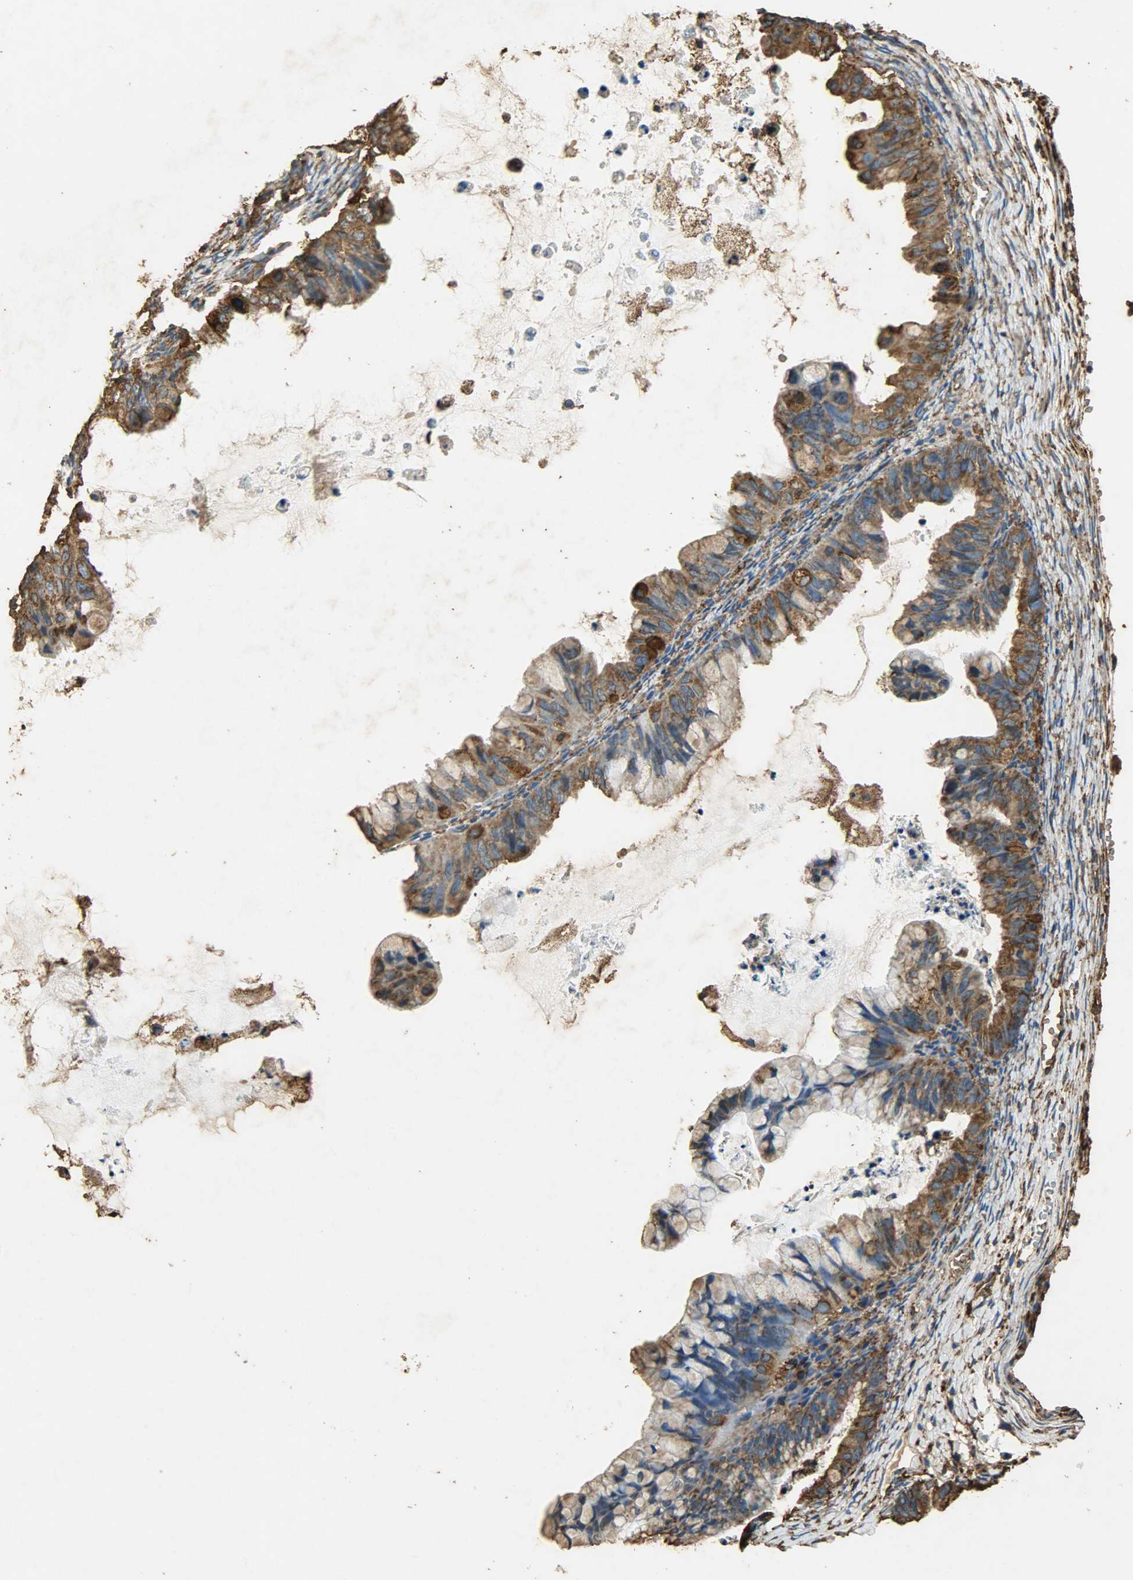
{"staining": {"intensity": "moderate", "quantity": ">75%", "location": "cytoplasmic/membranous"}, "tissue": "ovarian cancer", "cell_type": "Tumor cells", "image_type": "cancer", "snomed": [{"axis": "morphology", "description": "Cystadenocarcinoma, mucinous, NOS"}, {"axis": "topography", "description": "Ovary"}], "caption": "Immunohistochemical staining of human ovarian cancer shows medium levels of moderate cytoplasmic/membranous positivity in about >75% of tumor cells.", "gene": "HSP90B1", "patient": {"sex": "female", "age": 36}}